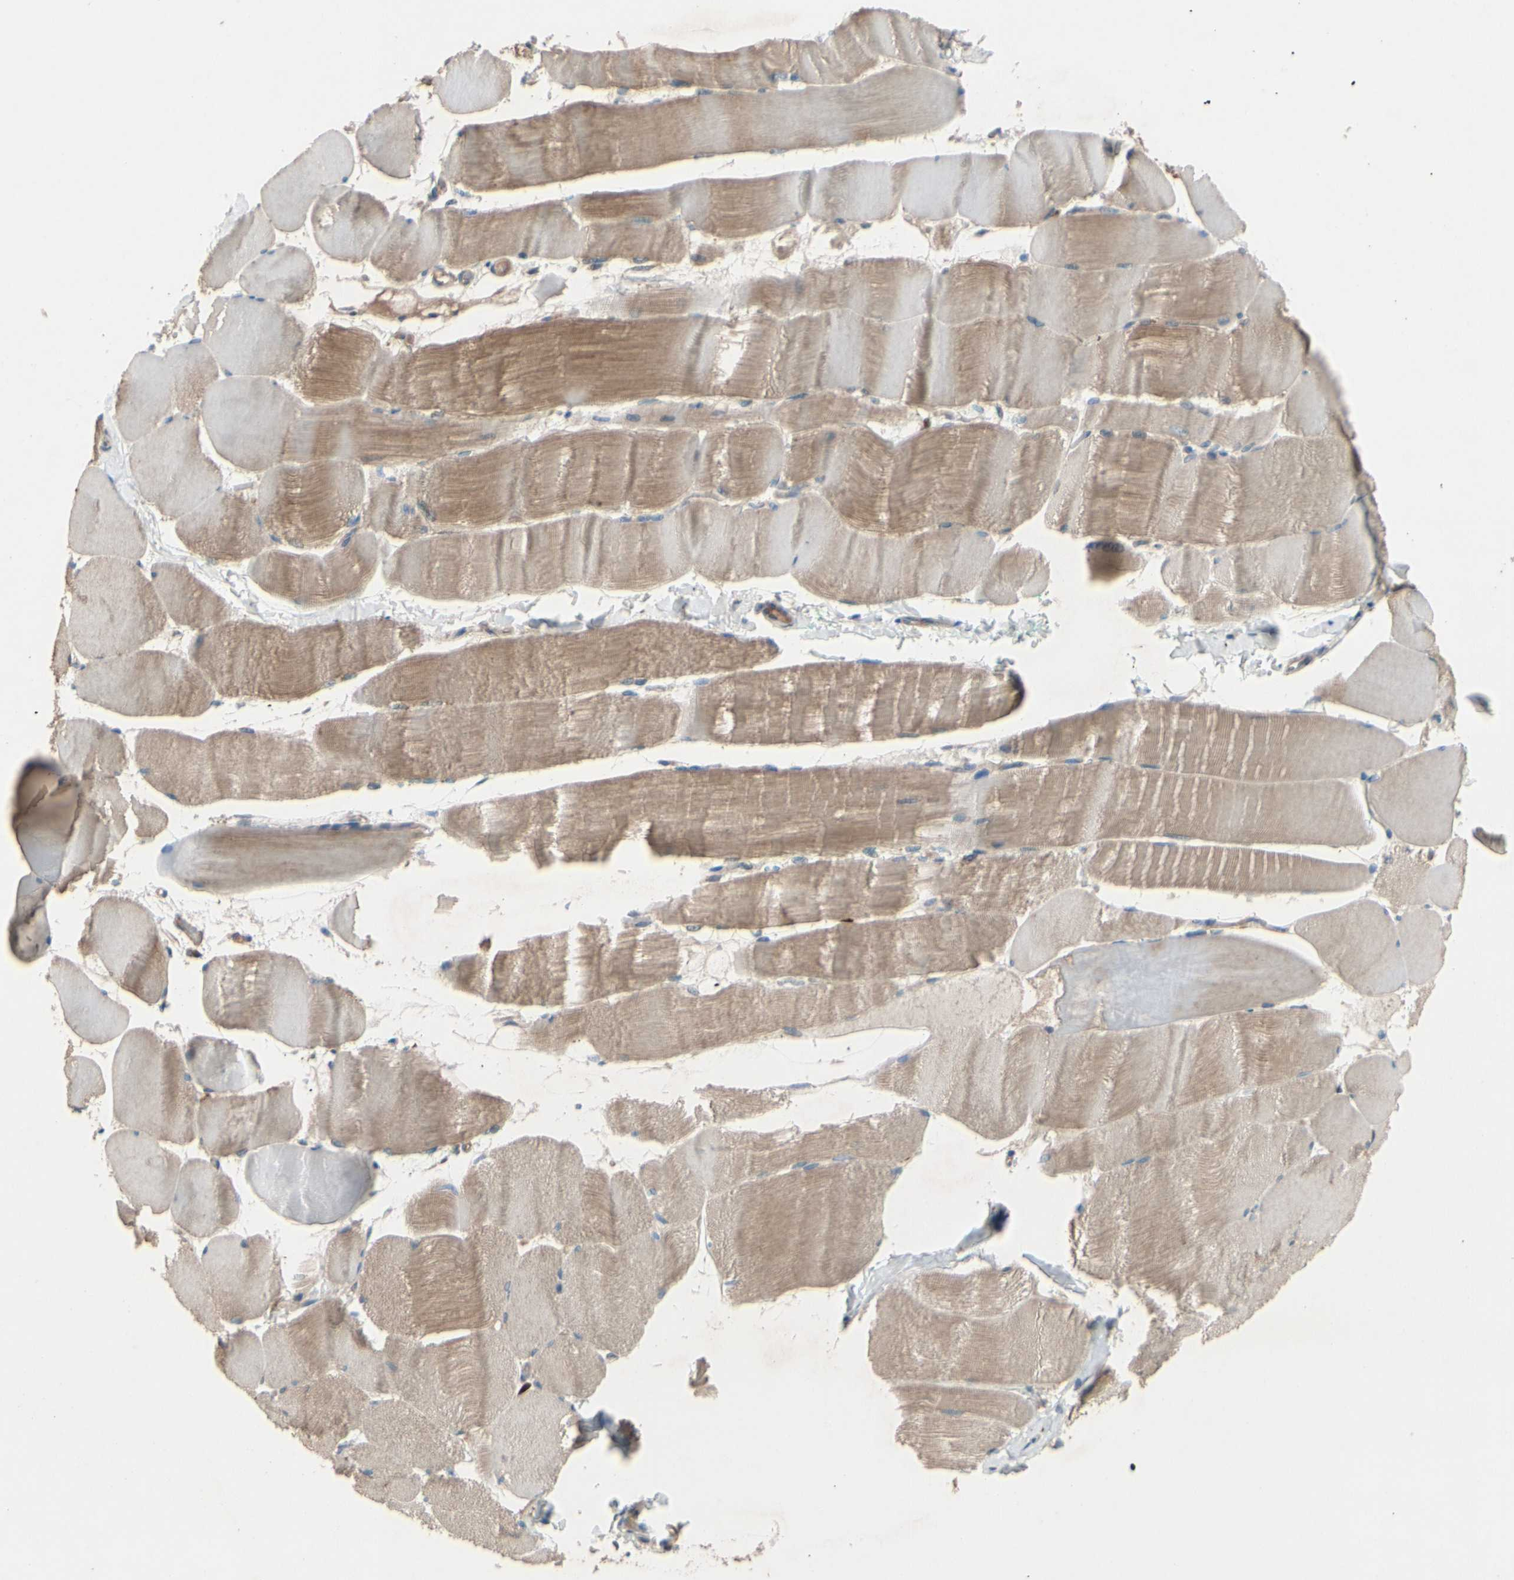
{"staining": {"intensity": "weak", "quantity": ">75%", "location": "cytoplasmic/membranous"}, "tissue": "skeletal muscle", "cell_type": "Myocytes", "image_type": "normal", "snomed": [{"axis": "morphology", "description": "Normal tissue, NOS"}, {"axis": "morphology", "description": "Squamous cell carcinoma, NOS"}, {"axis": "topography", "description": "Skeletal muscle"}], "caption": "Brown immunohistochemical staining in unremarkable human skeletal muscle demonstrates weak cytoplasmic/membranous positivity in approximately >75% of myocytes.", "gene": "ICAM5", "patient": {"sex": "male", "age": 51}}